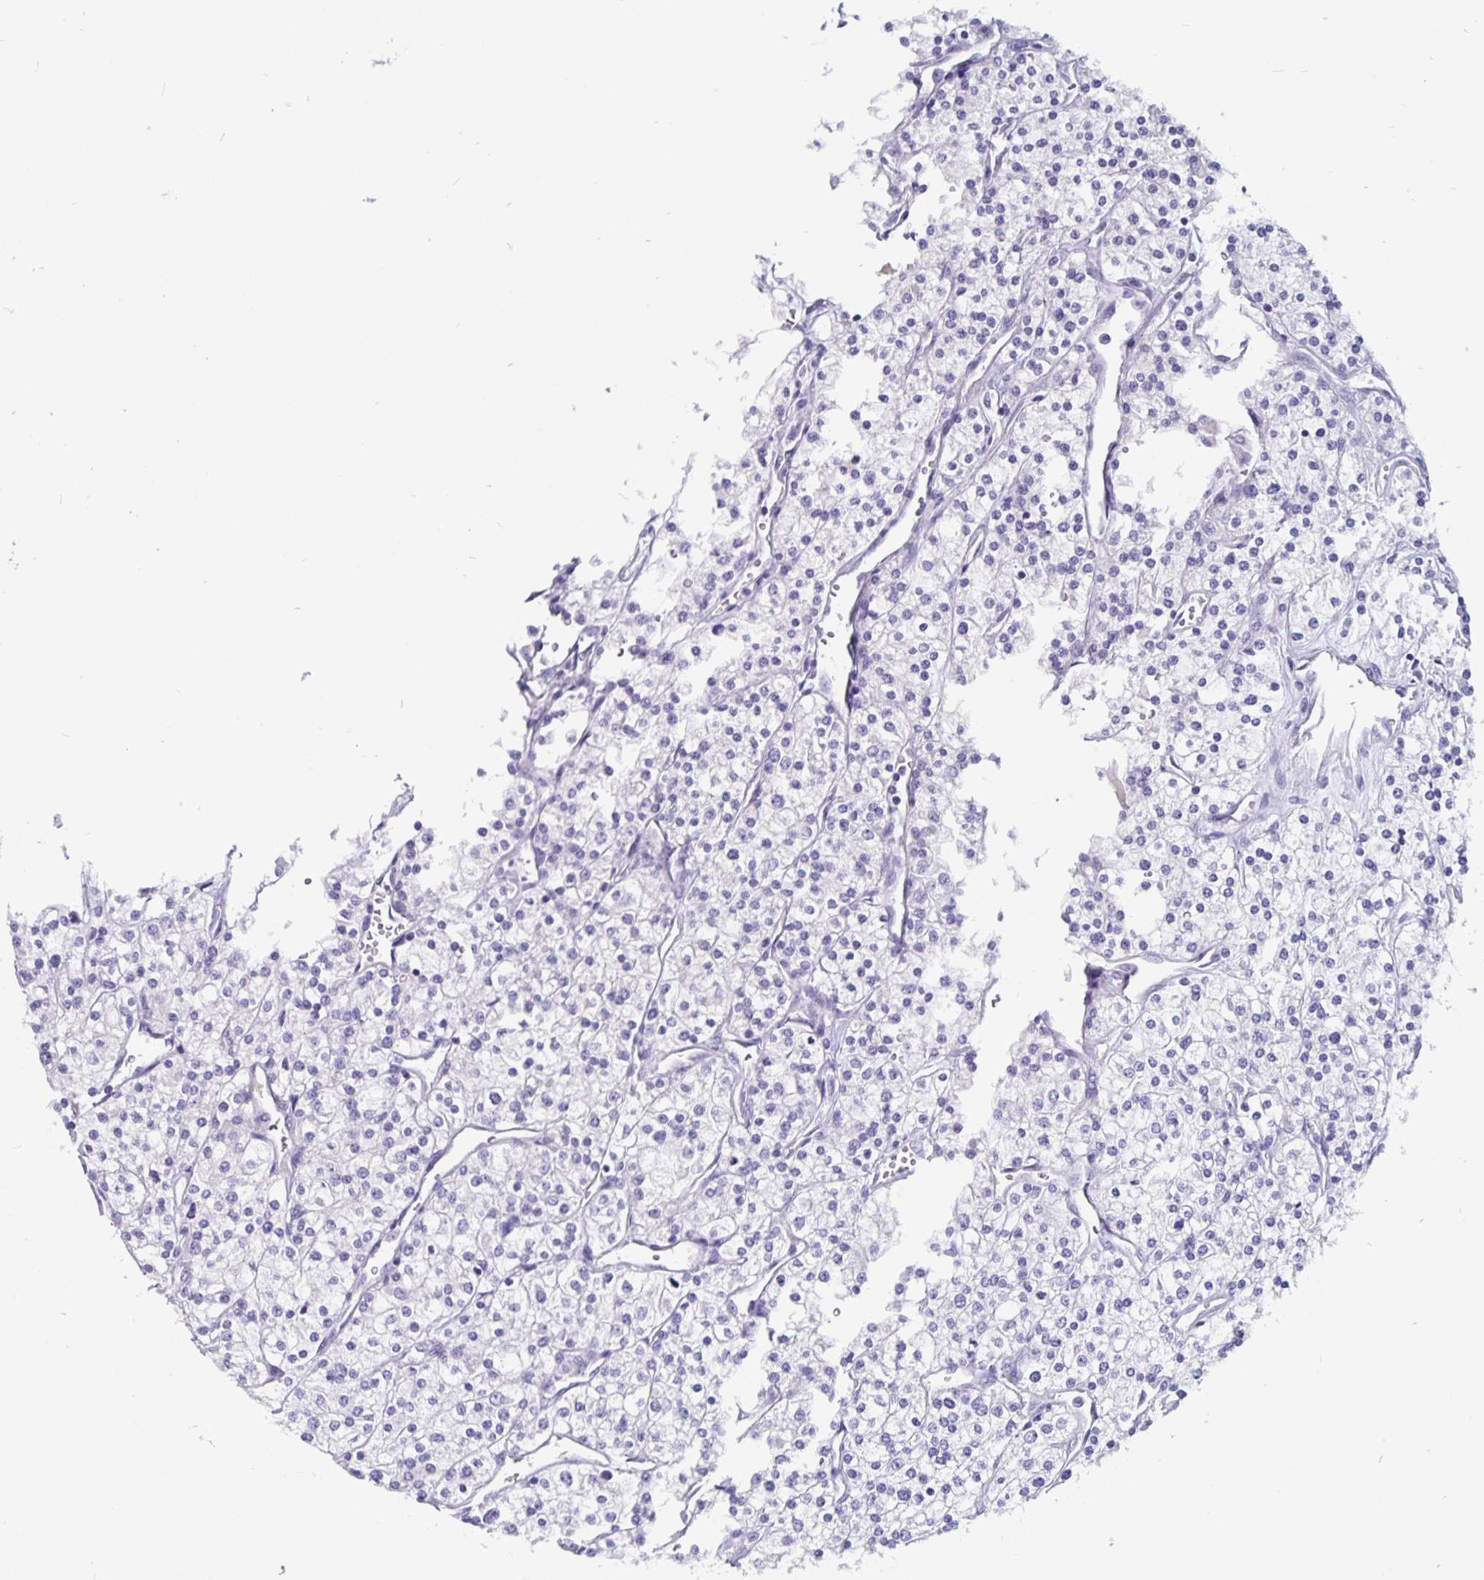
{"staining": {"intensity": "negative", "quantity": "none", "location": "none"}, "tissue": "renal cancer", "cell_type": "Tumor cells", "image_type": "cancer", "snomed": [{"axis": "morphology", "description": "Adenocarcinoma, NOS"}, {"axis": "topography", "description": "Kidney"}], "caption": "Human renal cancer stained for a protein using immunohistochemistry reveals no expression in tumor cells.", "gene": "ODF3B", "patient": {"sex": "male", "age": 80}}